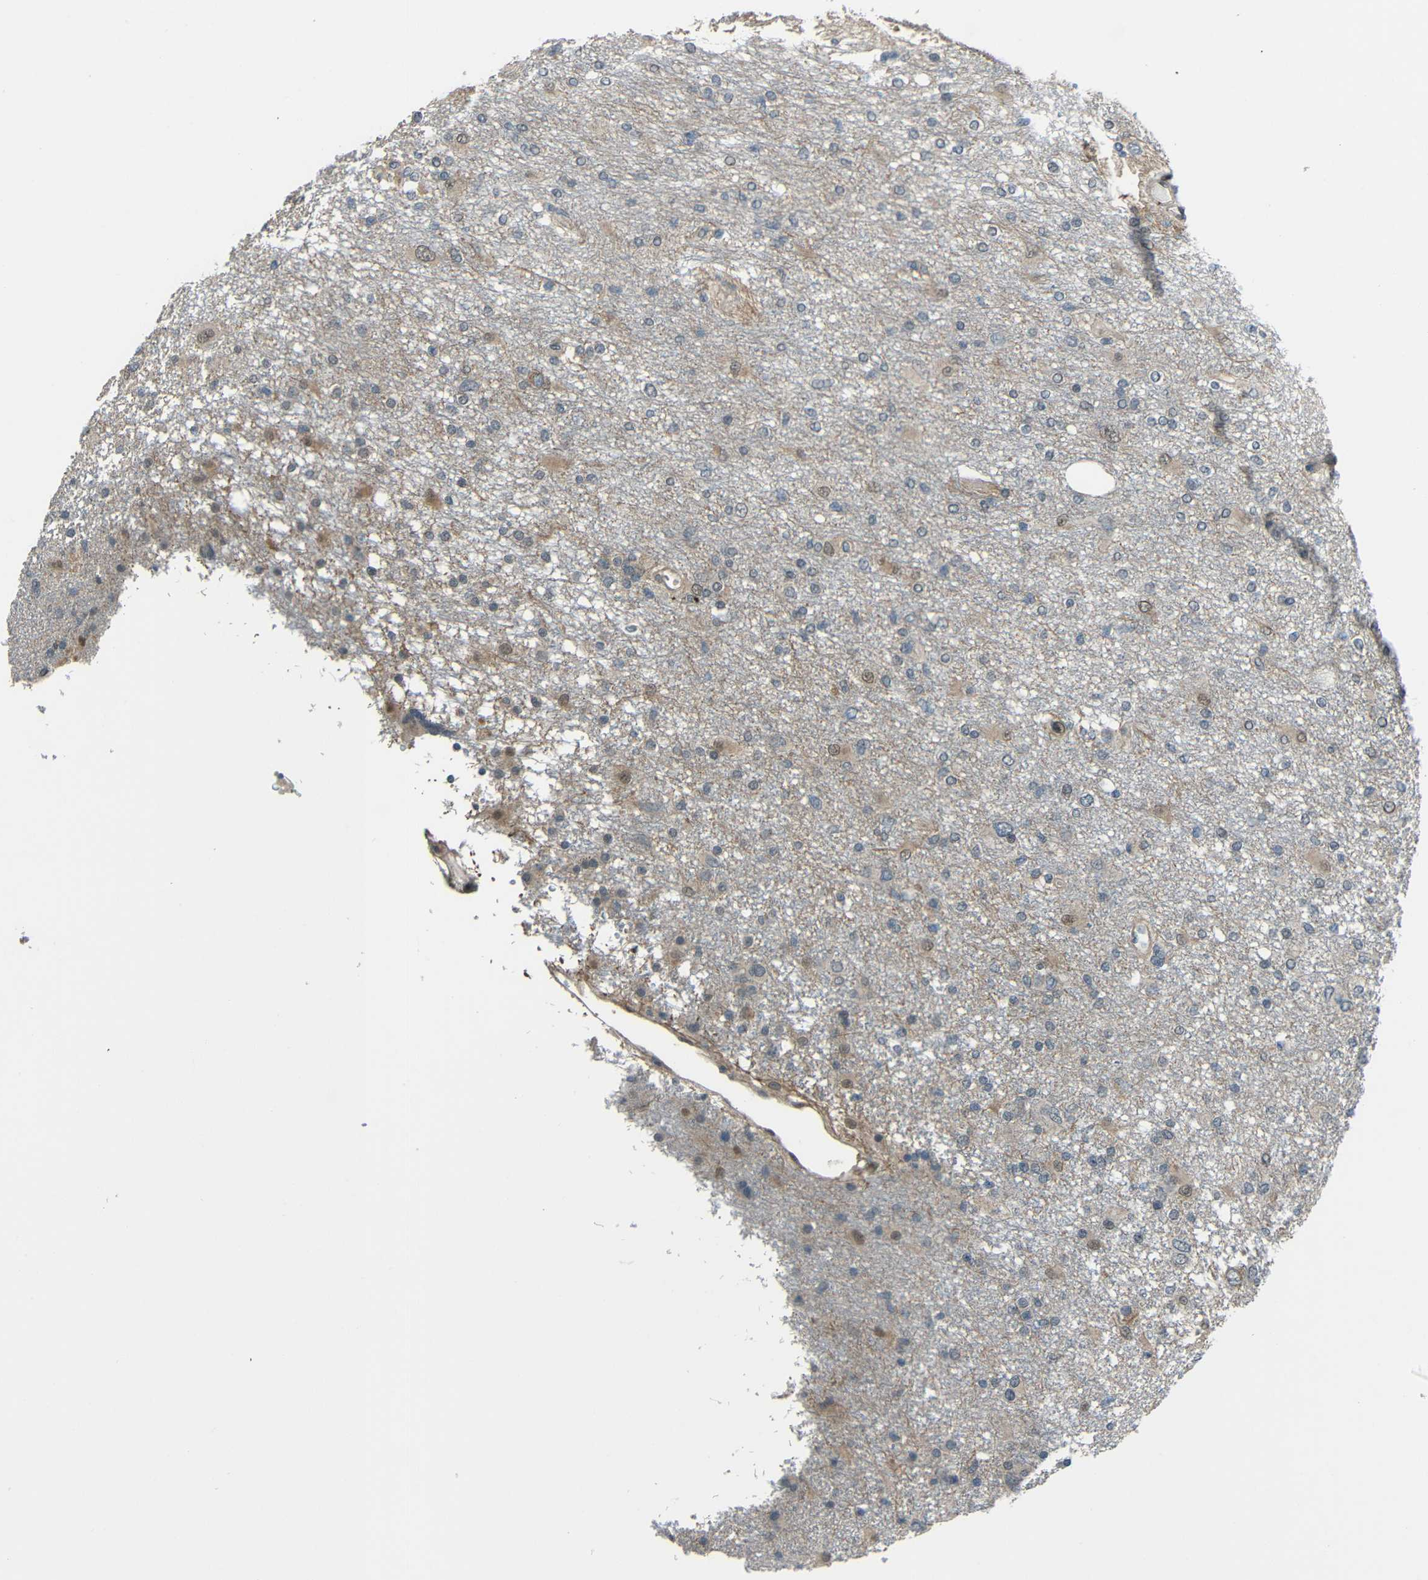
{"staining": {"intensity": "weak", "quantity": "<25%", "location": "cytoplasmic/membranous,nuclear"}, "tissue": "glioma", "cell_type": "Tumor cells", "image_type": "cancer", "snomed": [{"axis": "morphology", "description": "Glioma, malignant, High grade"}, {"axis": "topography", "description": "Brain"}], "caption": "There is no significant positivity in tumor cells of glioma.", "gene": "STBD1", "patient": {"sex": "female", "age": 59}}